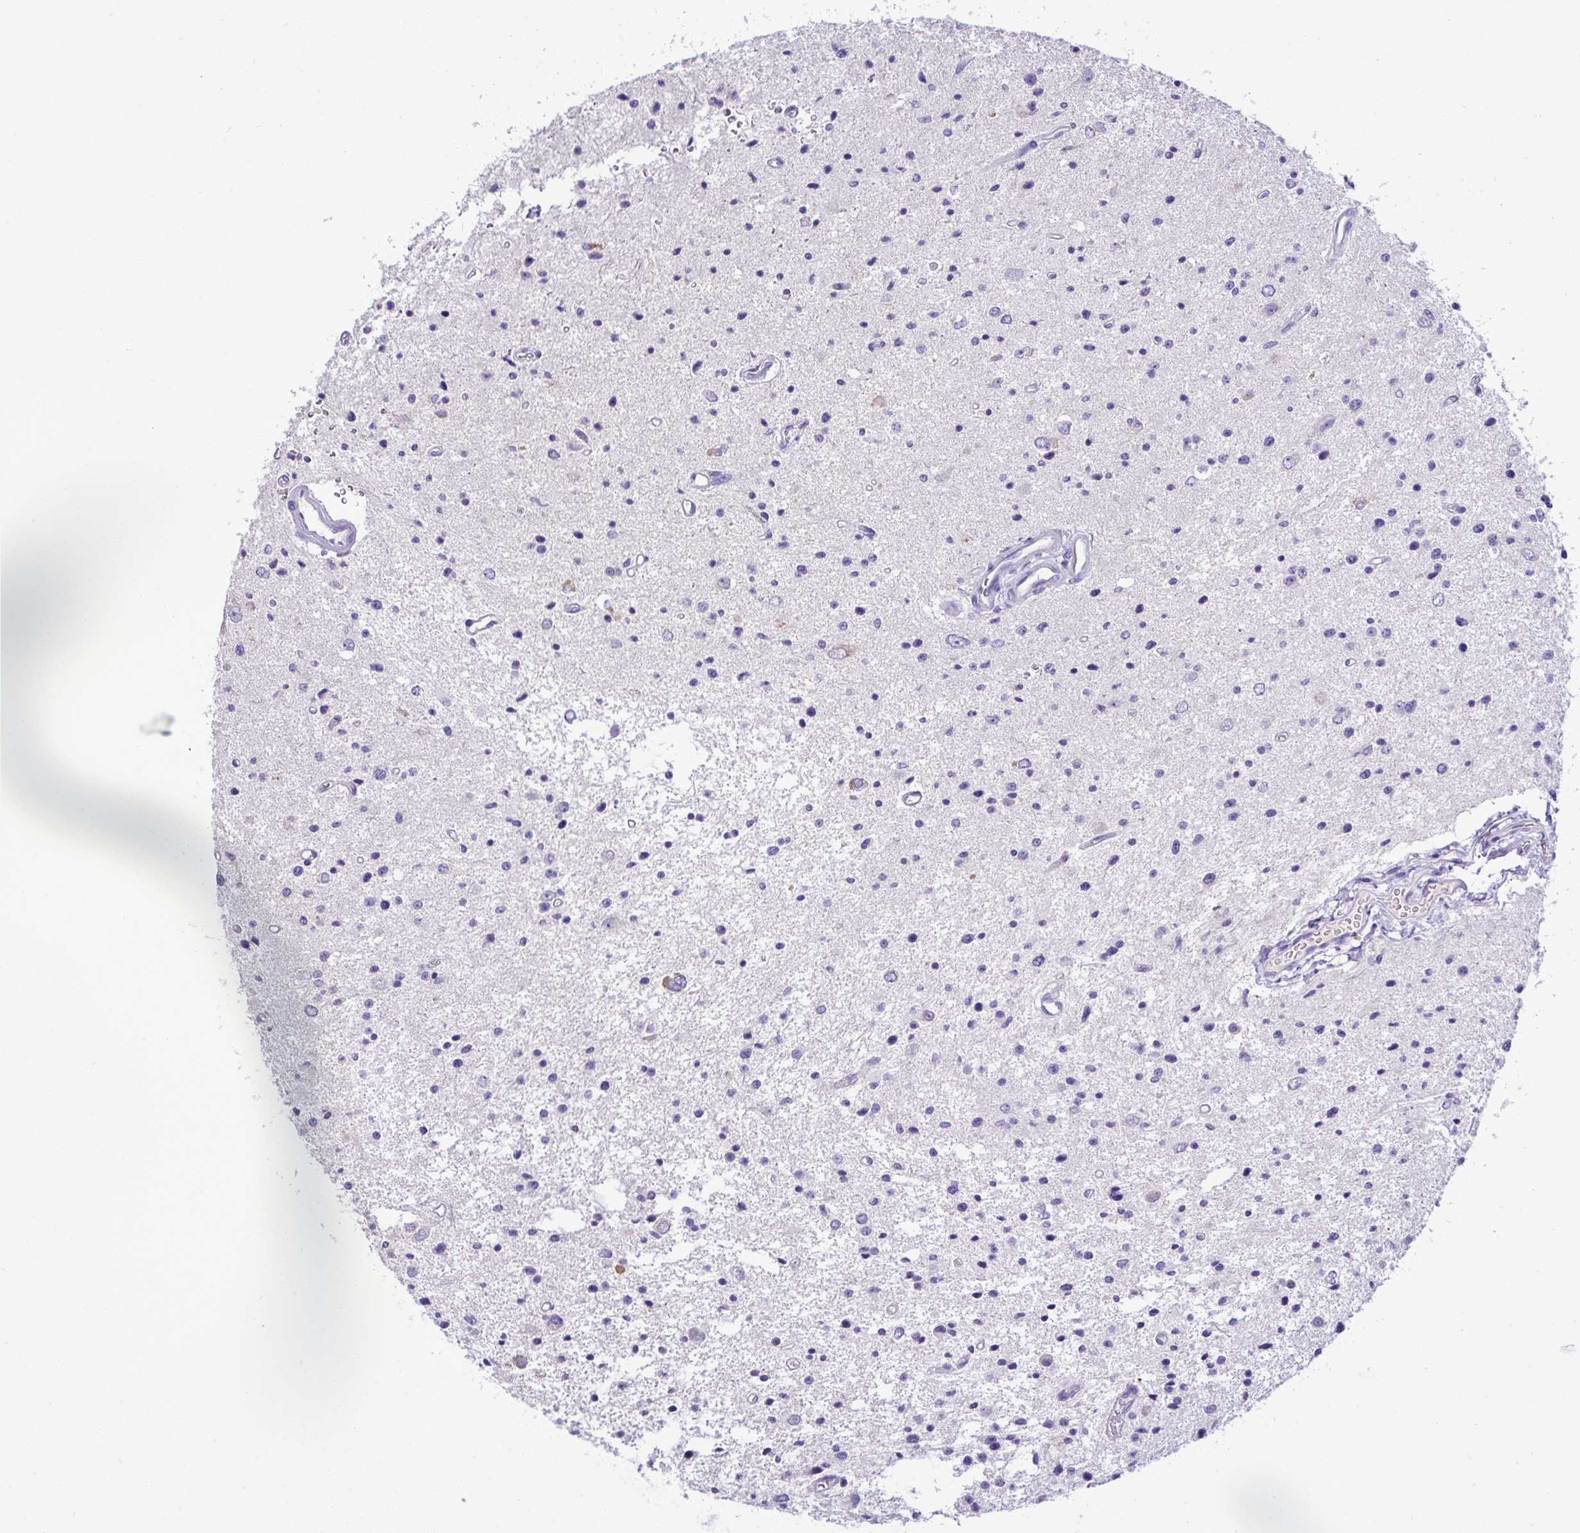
{"staining": {"intensity": "negative", "quantity": "none", "location": "none"}, "tissue": "glioma", "cell_type": "Tumor cells", "image_type": "cancer", "snomed": [{"axis": "morphology", "description": "Glioma, malignant, Low grade"}, {"axis": "topography", "description": "Brain"}], "caption": "Malignant glioma (low-grade) was stained to show a protein in brown. There is no significant staining in tumor cells.", "gene": "ST8SIA2", "patient": {"sex": "male", "age": 43}}